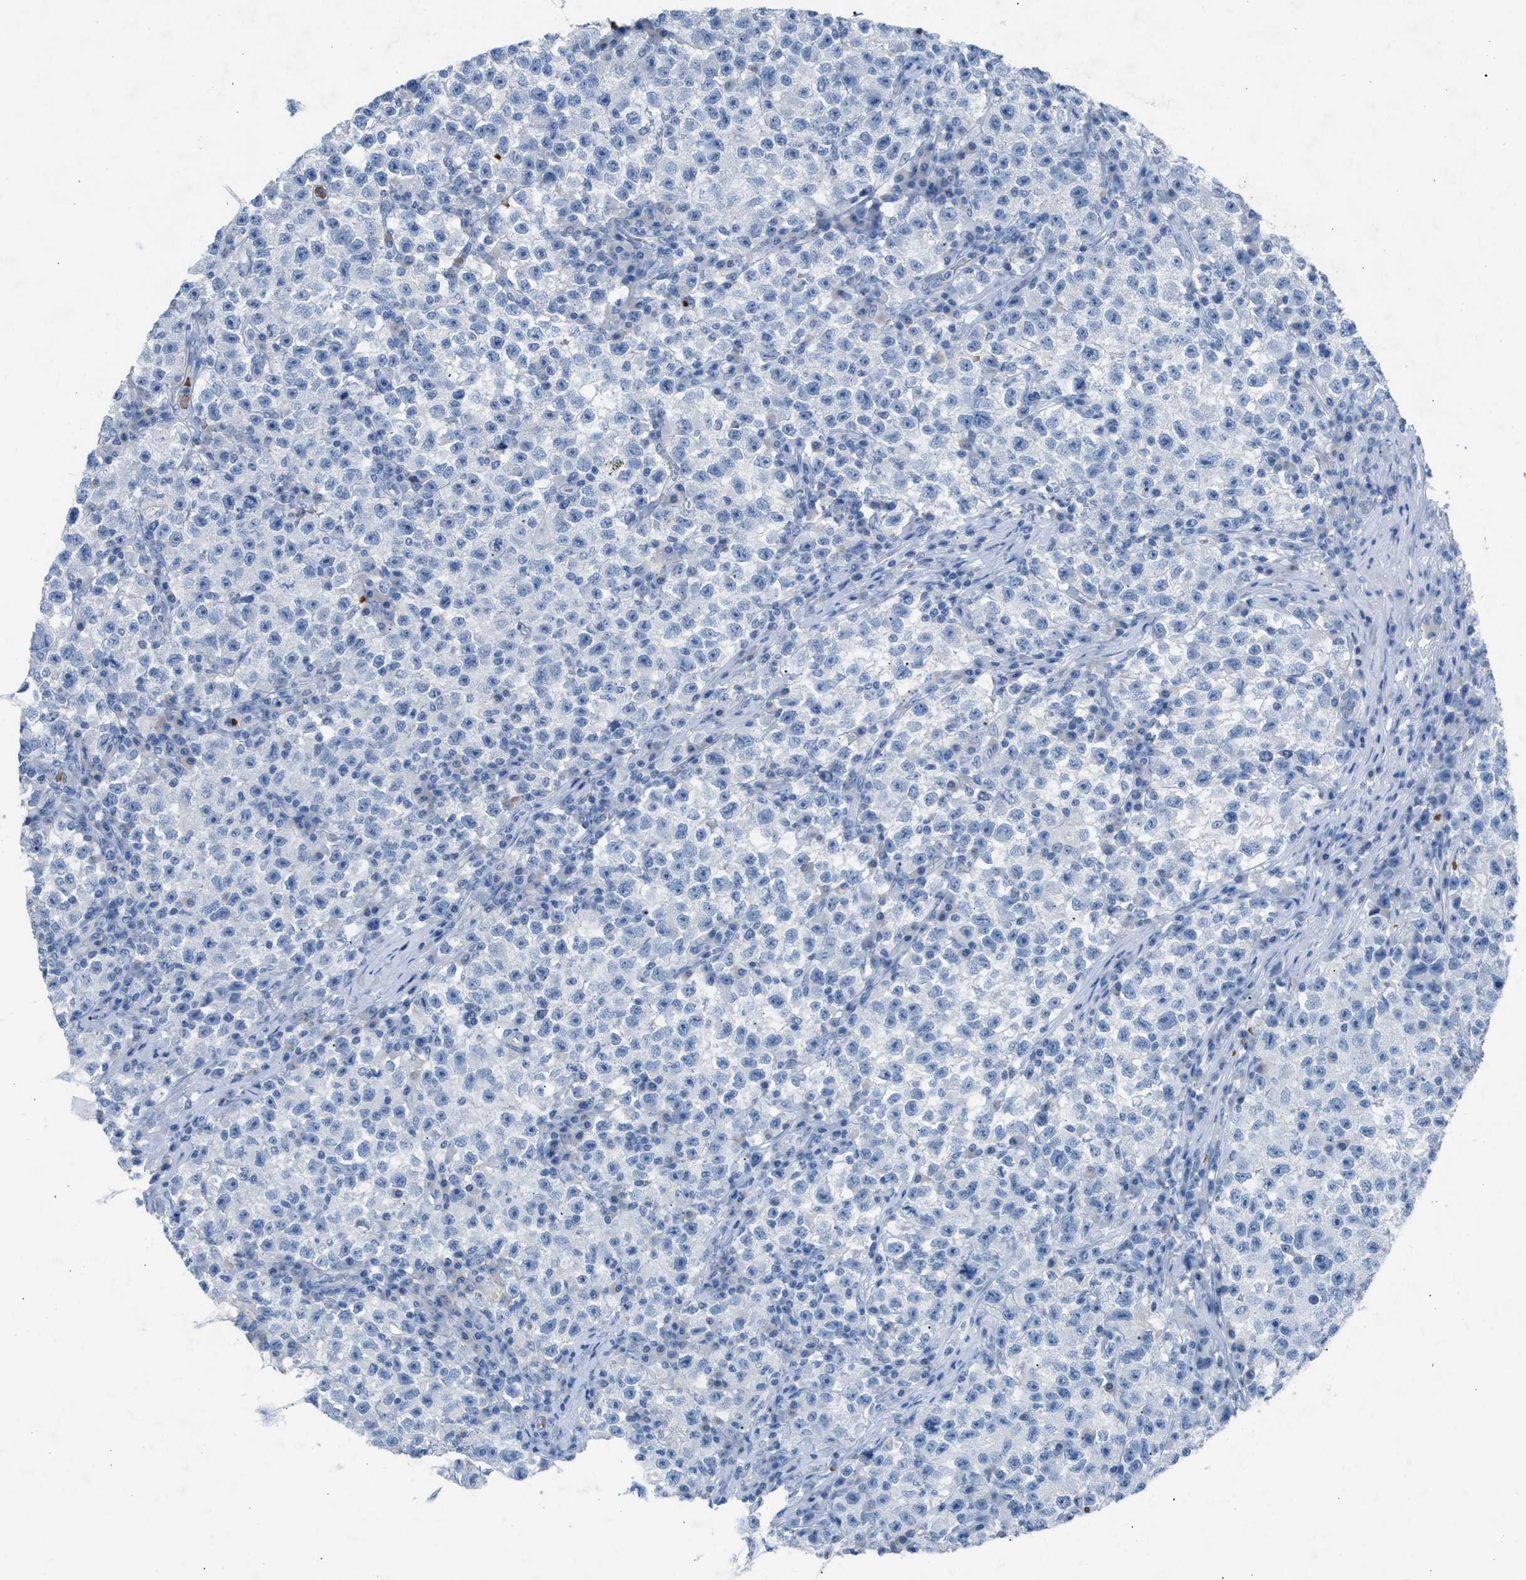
{"staining": {"intensity": "negative", "quantity": "none", "location": "none"}, "tissue": "testis cancer", "cell_type": "Tumor cells", "image_type": "cancer", "snomed": [{"axis": "morphology", "description": "Seminoma, NOS"}, {"axis": "topography", "description": "Testis"}], "caption": "Immunohistochemistry (IHC) photomicrograph of human testis seminoma stained for a protein (brown), which demonstrates no positivity in tumor cells.", "gene": "CFAP77", "patient": {"sex": "male", "age": 22}}